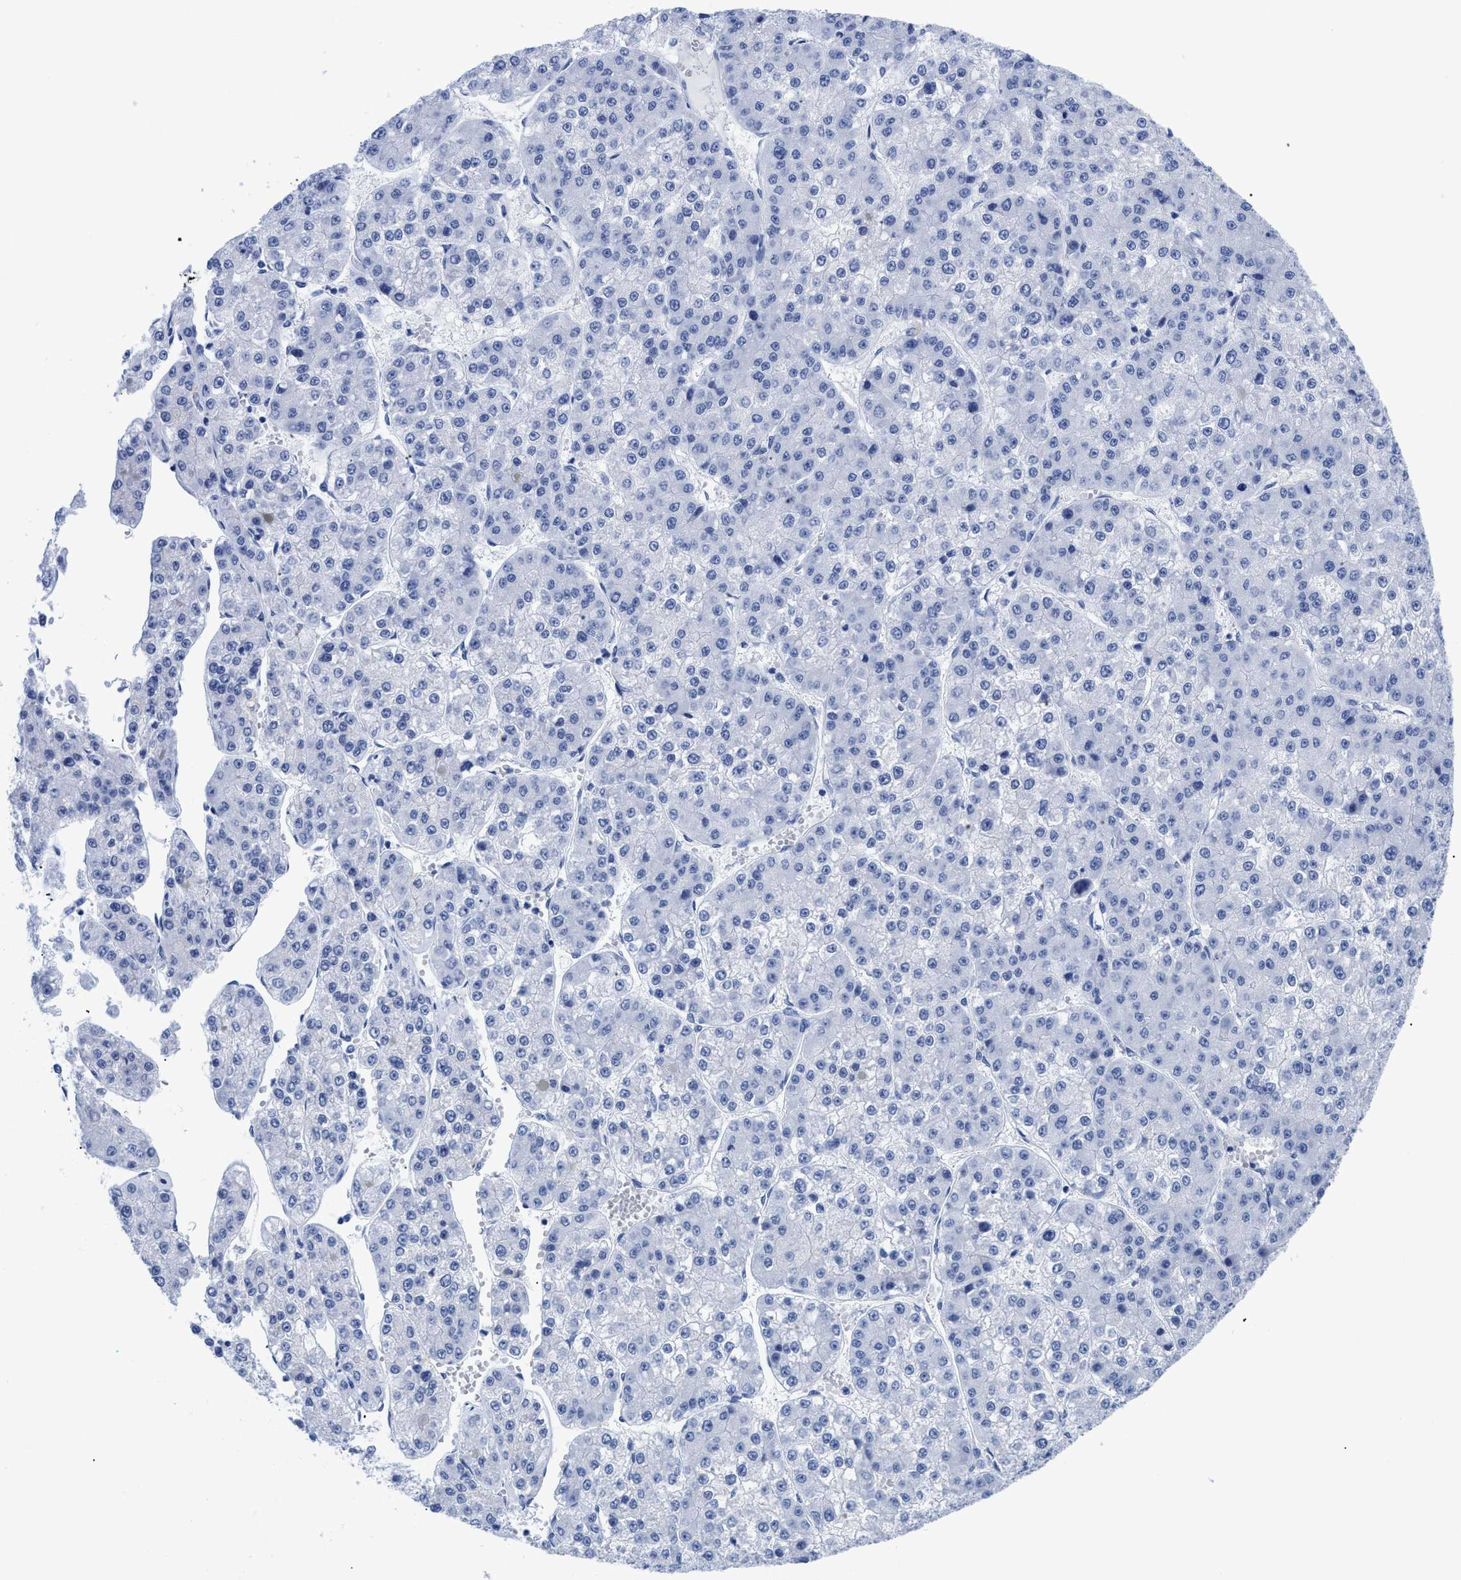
{"staining": {"intensity": "negative", "quantity": "none", "location": "none"}, "tissue": "liver cancer", "cell_type": "Tumor cells", "image_type": "cancer", "snomed": [{"axis": "morphology", "description": "Carcinoma, Hepatocellular, NOS"}, {"axis": "topography", "description": "Liver"}], "caption": "IHC micrograph of neoplastic tissue: human liver cancer stained with DAB (3,3'-diaminobenzidine) reveals no significant protein positivity in tumor cells.", "gene": "DUSP26", "patient": {"sex": "female", "age": 73}}